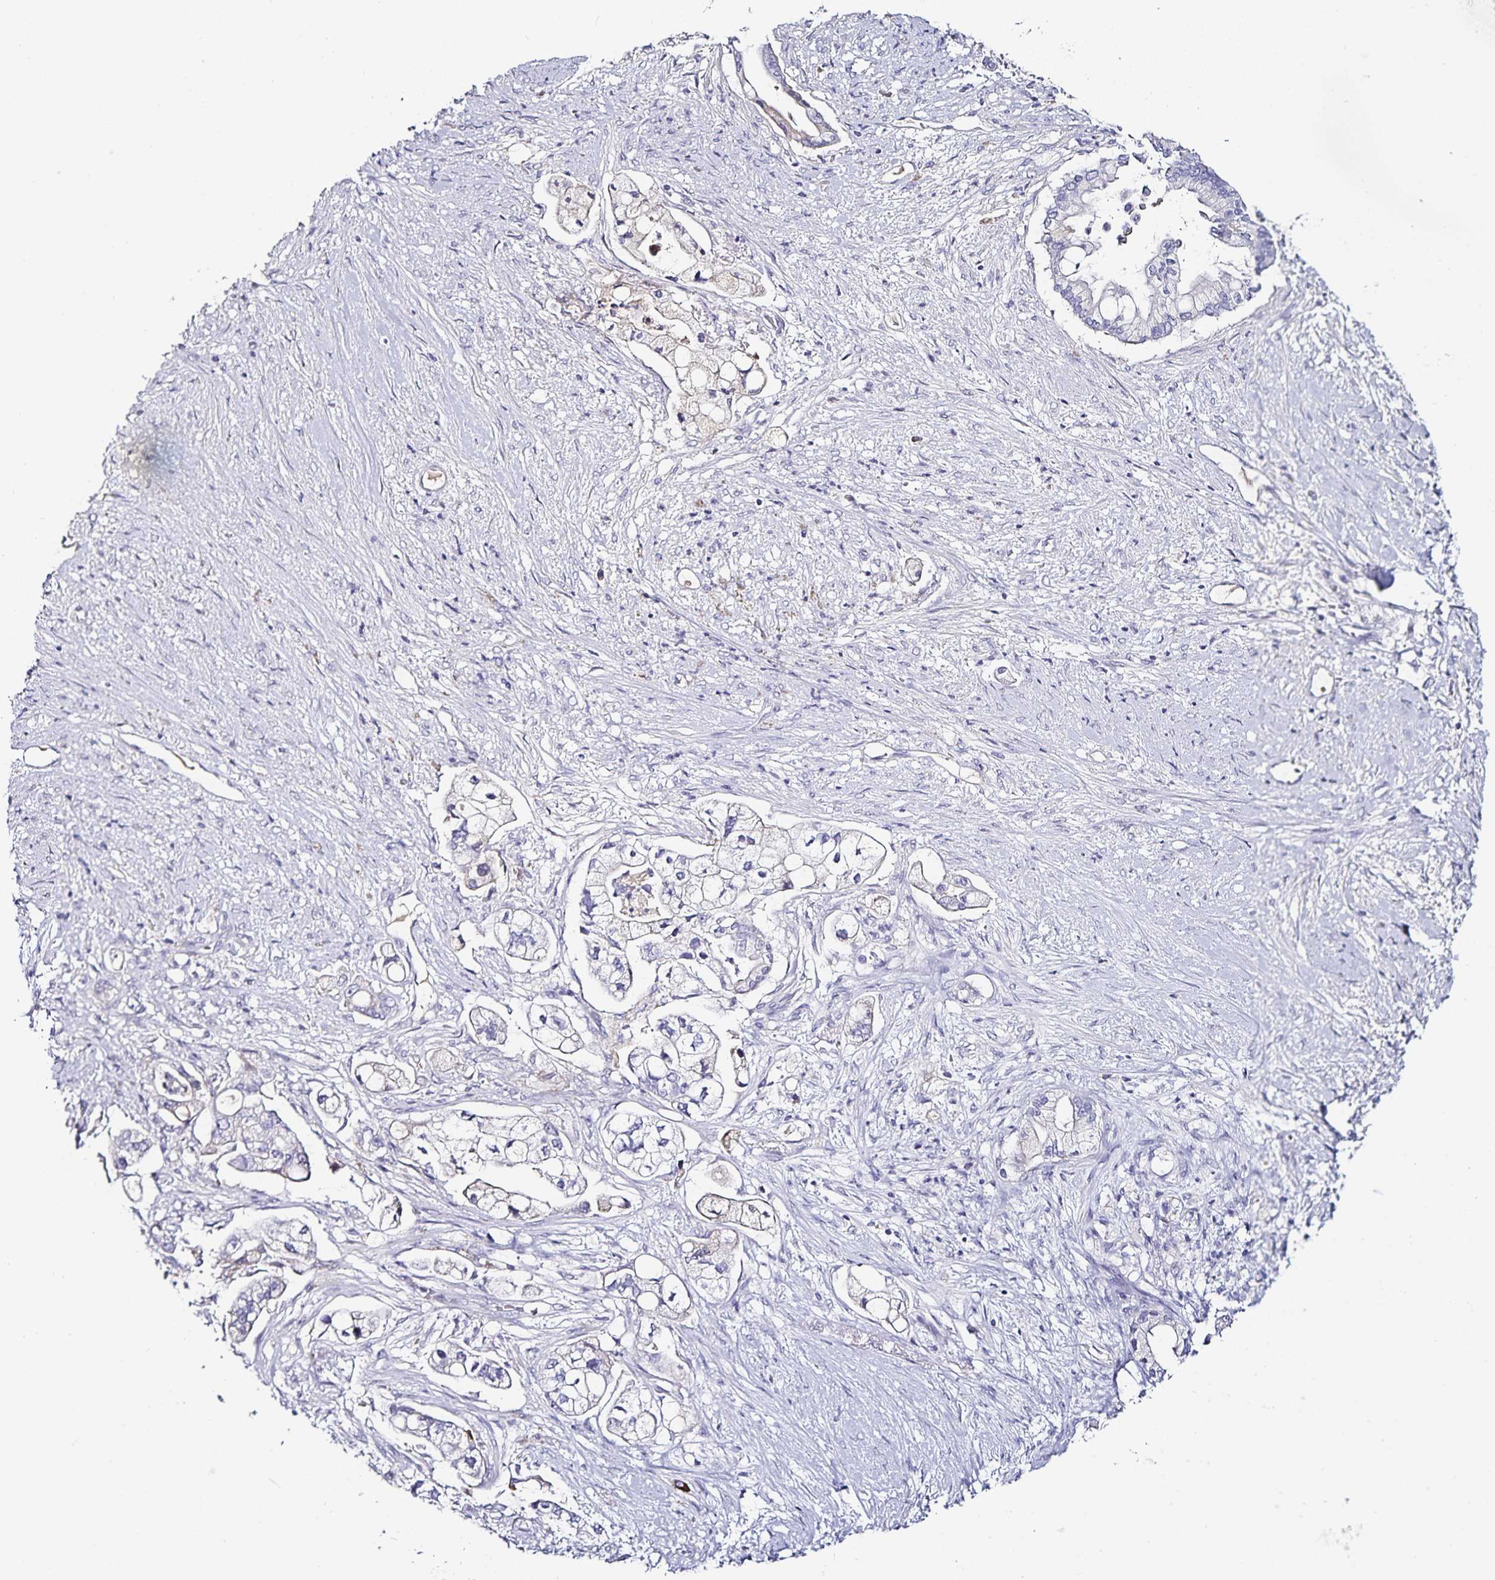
{"staining": {"intensity": "negative", "quantity": "none", "location": "none"}, "tissue": "pancreatic cancer", "cell_type": "Tumor cells", "image_type": "cancer", "snomed": [{"axis": "morphology", "description": "Adenocarcinoma, NOS"}, {"axis": "topography", "description": "Pancreas"}], "caption": "Adenocarcinoma (pancreatic) stained for a protein using immunohistochemistry reveals no expression tumor cells.", "gene": "TTR", "patient": {"sex": "female", "age": 69}}